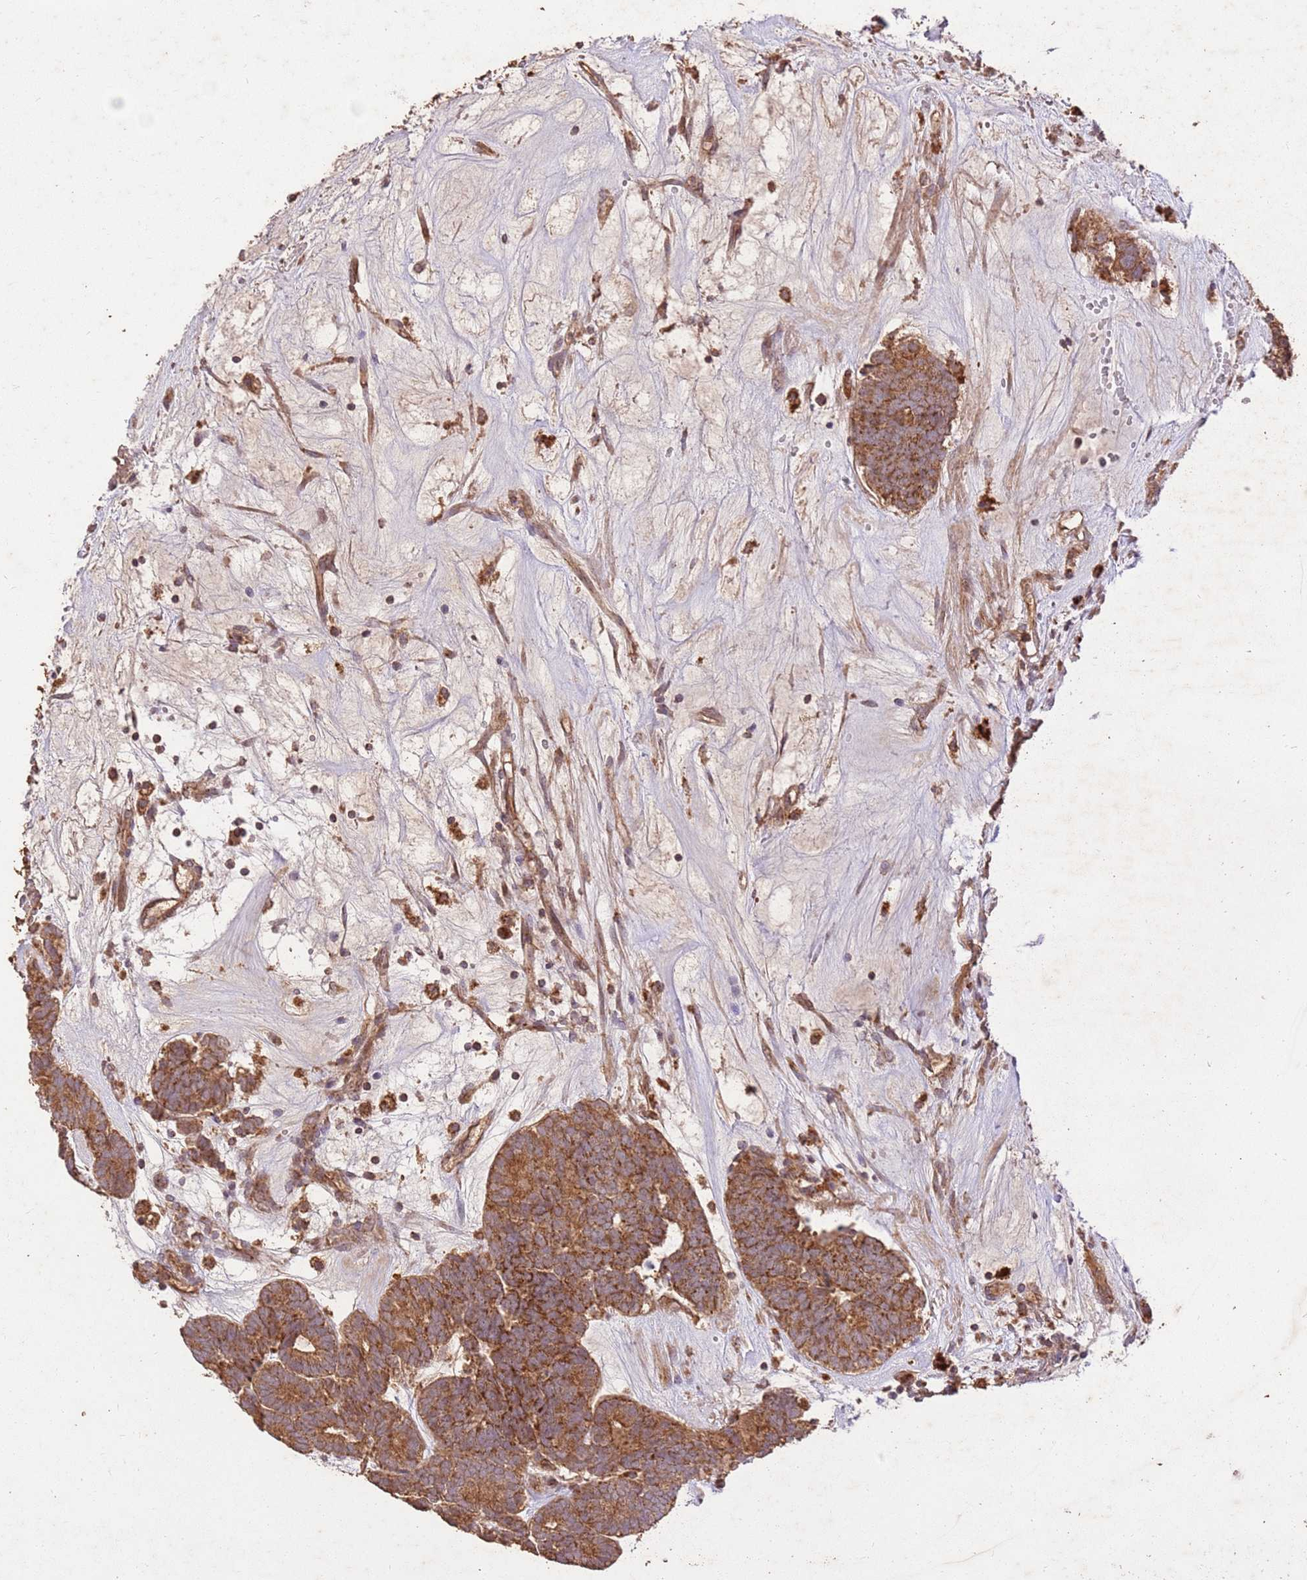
{"staining": {"intensity": "moderate", "quantity": ">75%", "location": "cytoplasmic/membranous"}, "tissue": "head and neck cancer", "cell_type": "Tumor cells", "image_type": "cancer", "snomed": [{"axis": "morphology", "description": "Adenocarcinoma, NOS"}, {"axis": "topography", "description": "Head-Neck"}], "caption": "IHC image of neoplastic tissue: human head and neck cancer (adenocarcinoma) stained using immunohistochemistry displays medium levels of moderate protein expression localized specifically in the cytoplasmic/membranous of tumor cells, appearing as a cytoplasmic/membranous brown color.", "gene": "LRRC28", "patient": {"sex": "female", "age": 81}}